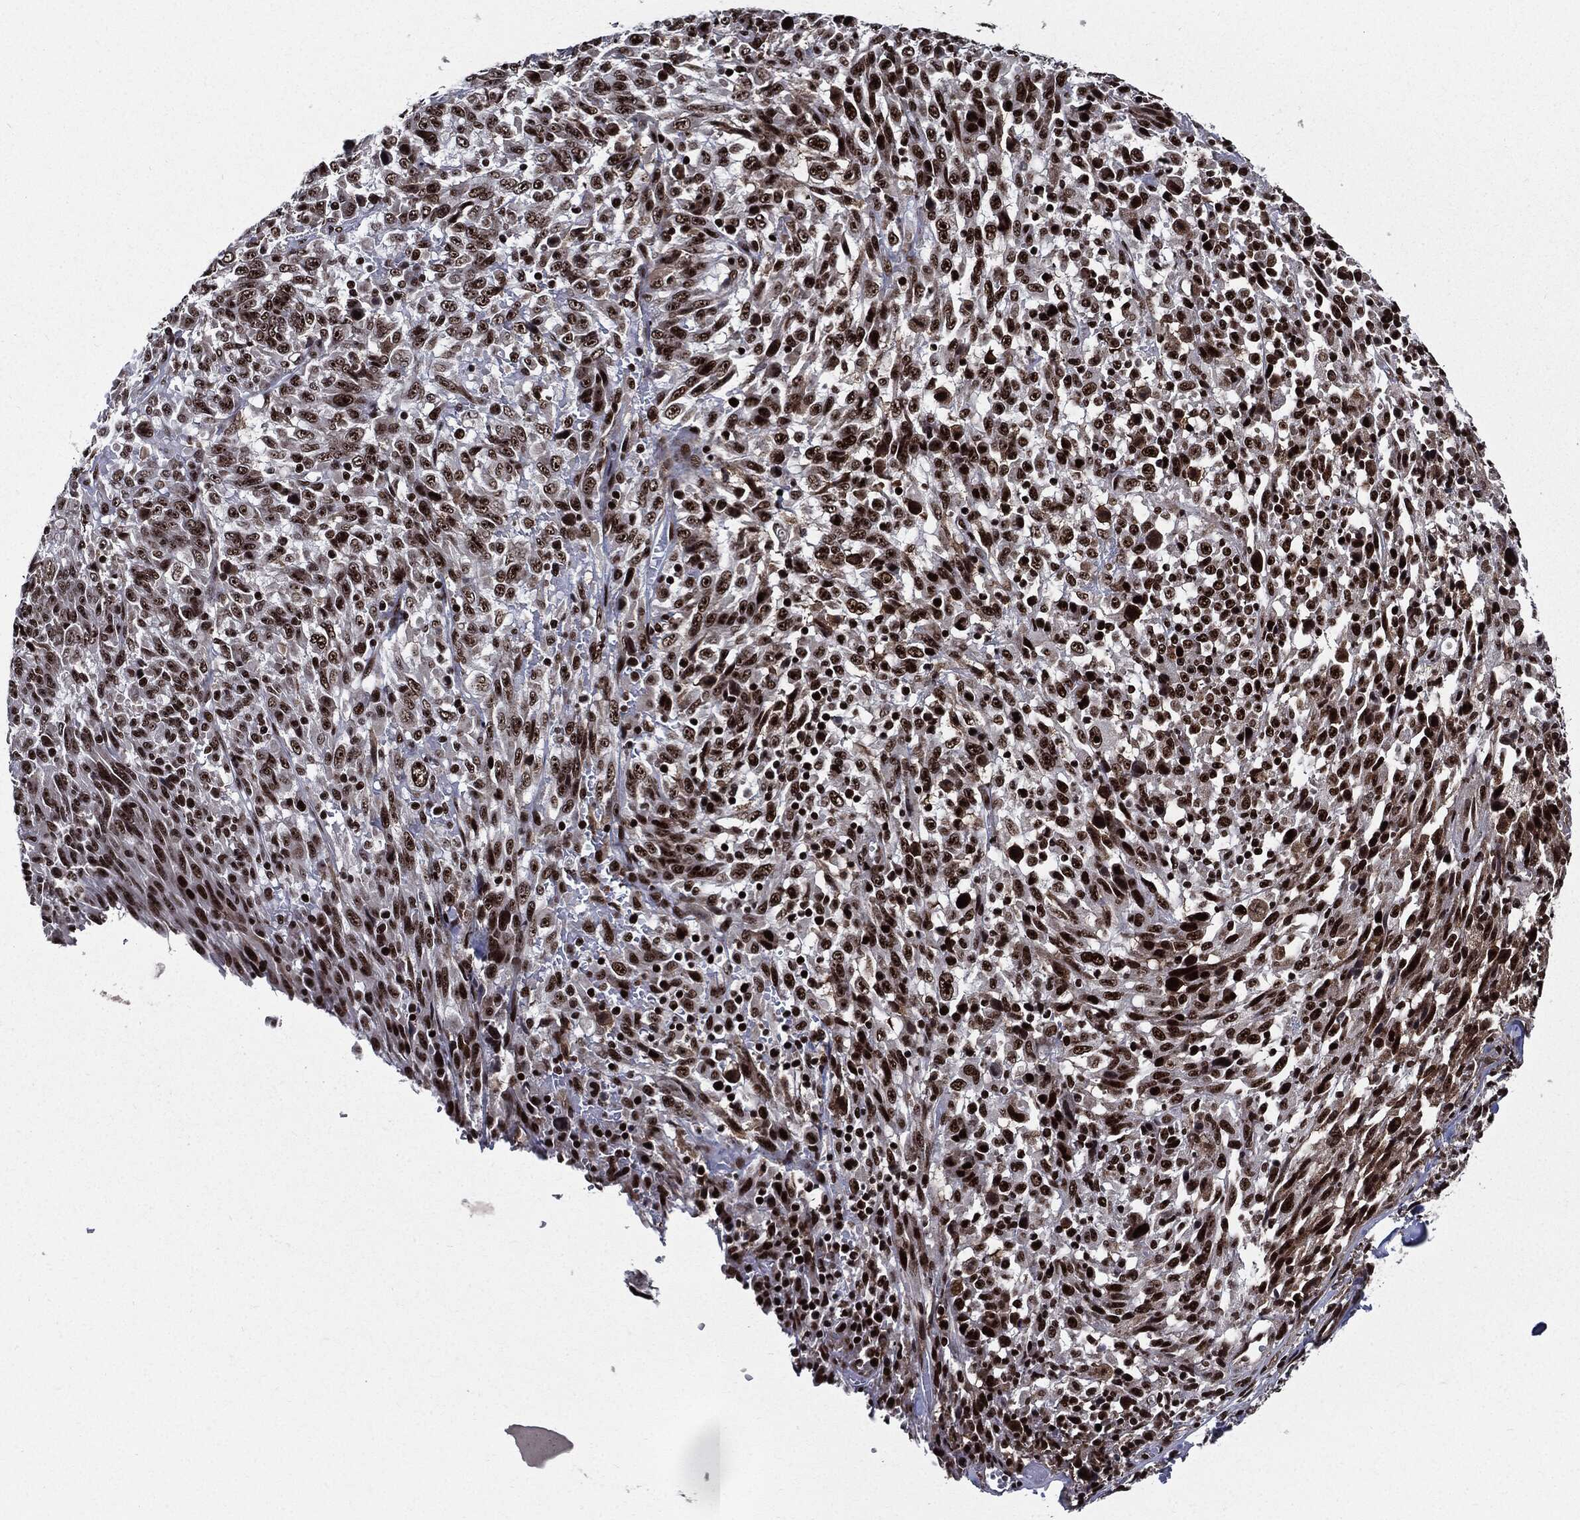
{"staining": {"intensity": "strong", "quantity": ">75%", "location": "nuclear"}, "tissue": "melanoma", "cell_type": "Tumor cells", "image_type": "cancer", "snomed": [{"axis": "morphology", "description": "Malignant melanoma, NOS"}, {"axis": "topography", "description": "Skin"}], "caption": "This is a photomicrograph of immunohistochemistry (IHC) staining of malignant melanoma, which shows strong staining in the nuclear of tumor cells.", "gene": "ZFP91", "patient": {"sex": "female", "age": 91}}